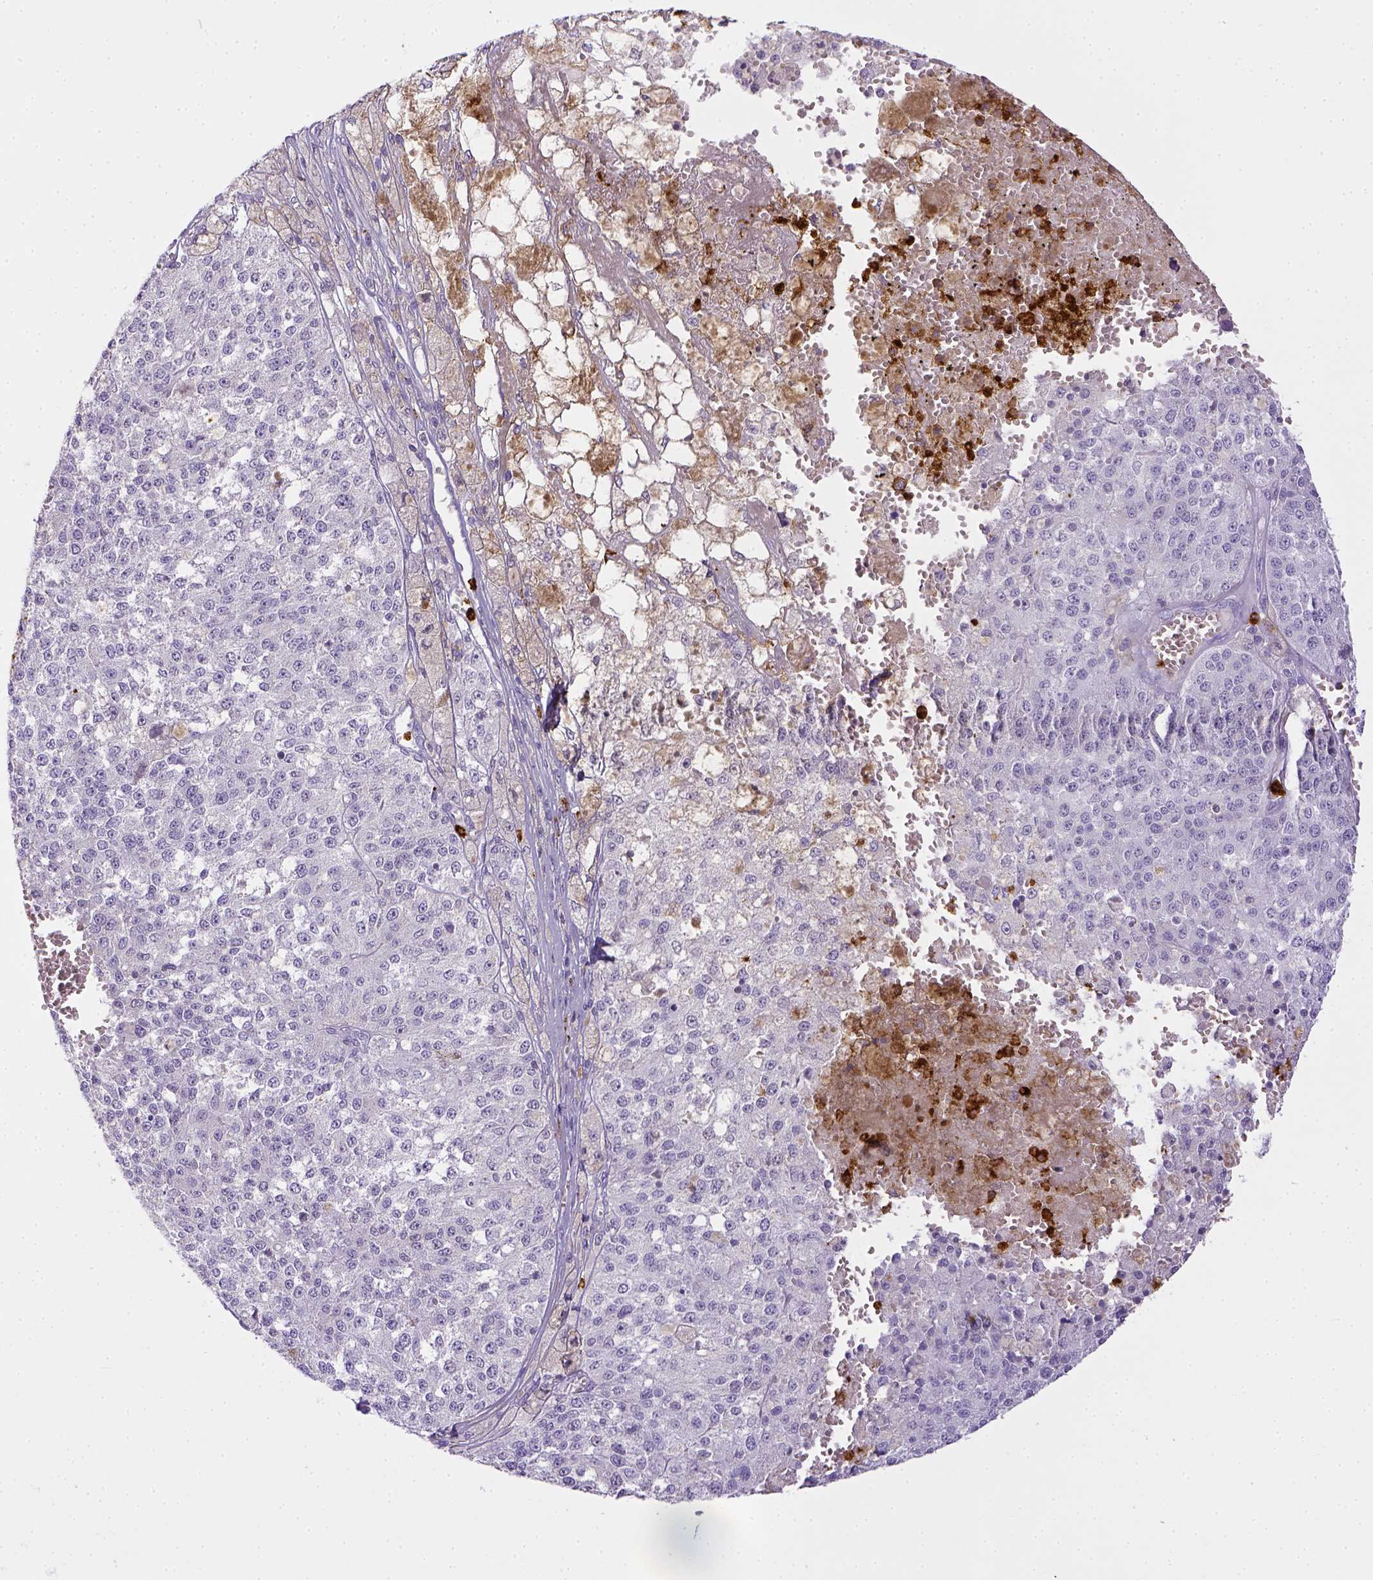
{"staining": {"intensity": "negative", "quantity": "none", "location": "none"}, "tissue": "melanoma", "cell_type": "Tumor cells", "image_type": "cancer", "snomed": [{"axis": "morphology", "description": "Malignant melanoma, Metastatic site"}, {"axis": "topography", "description": "Lymph node"}], "caption": "High power microscopy photomicrograph of an immunohistochemistry (IHC) photomicrograph of malignant melanoma (metastatic site), revealing no significant staining in tumor cells.", "gene": "ITGAM", "patient": {"sex": "female", "age": 64}}